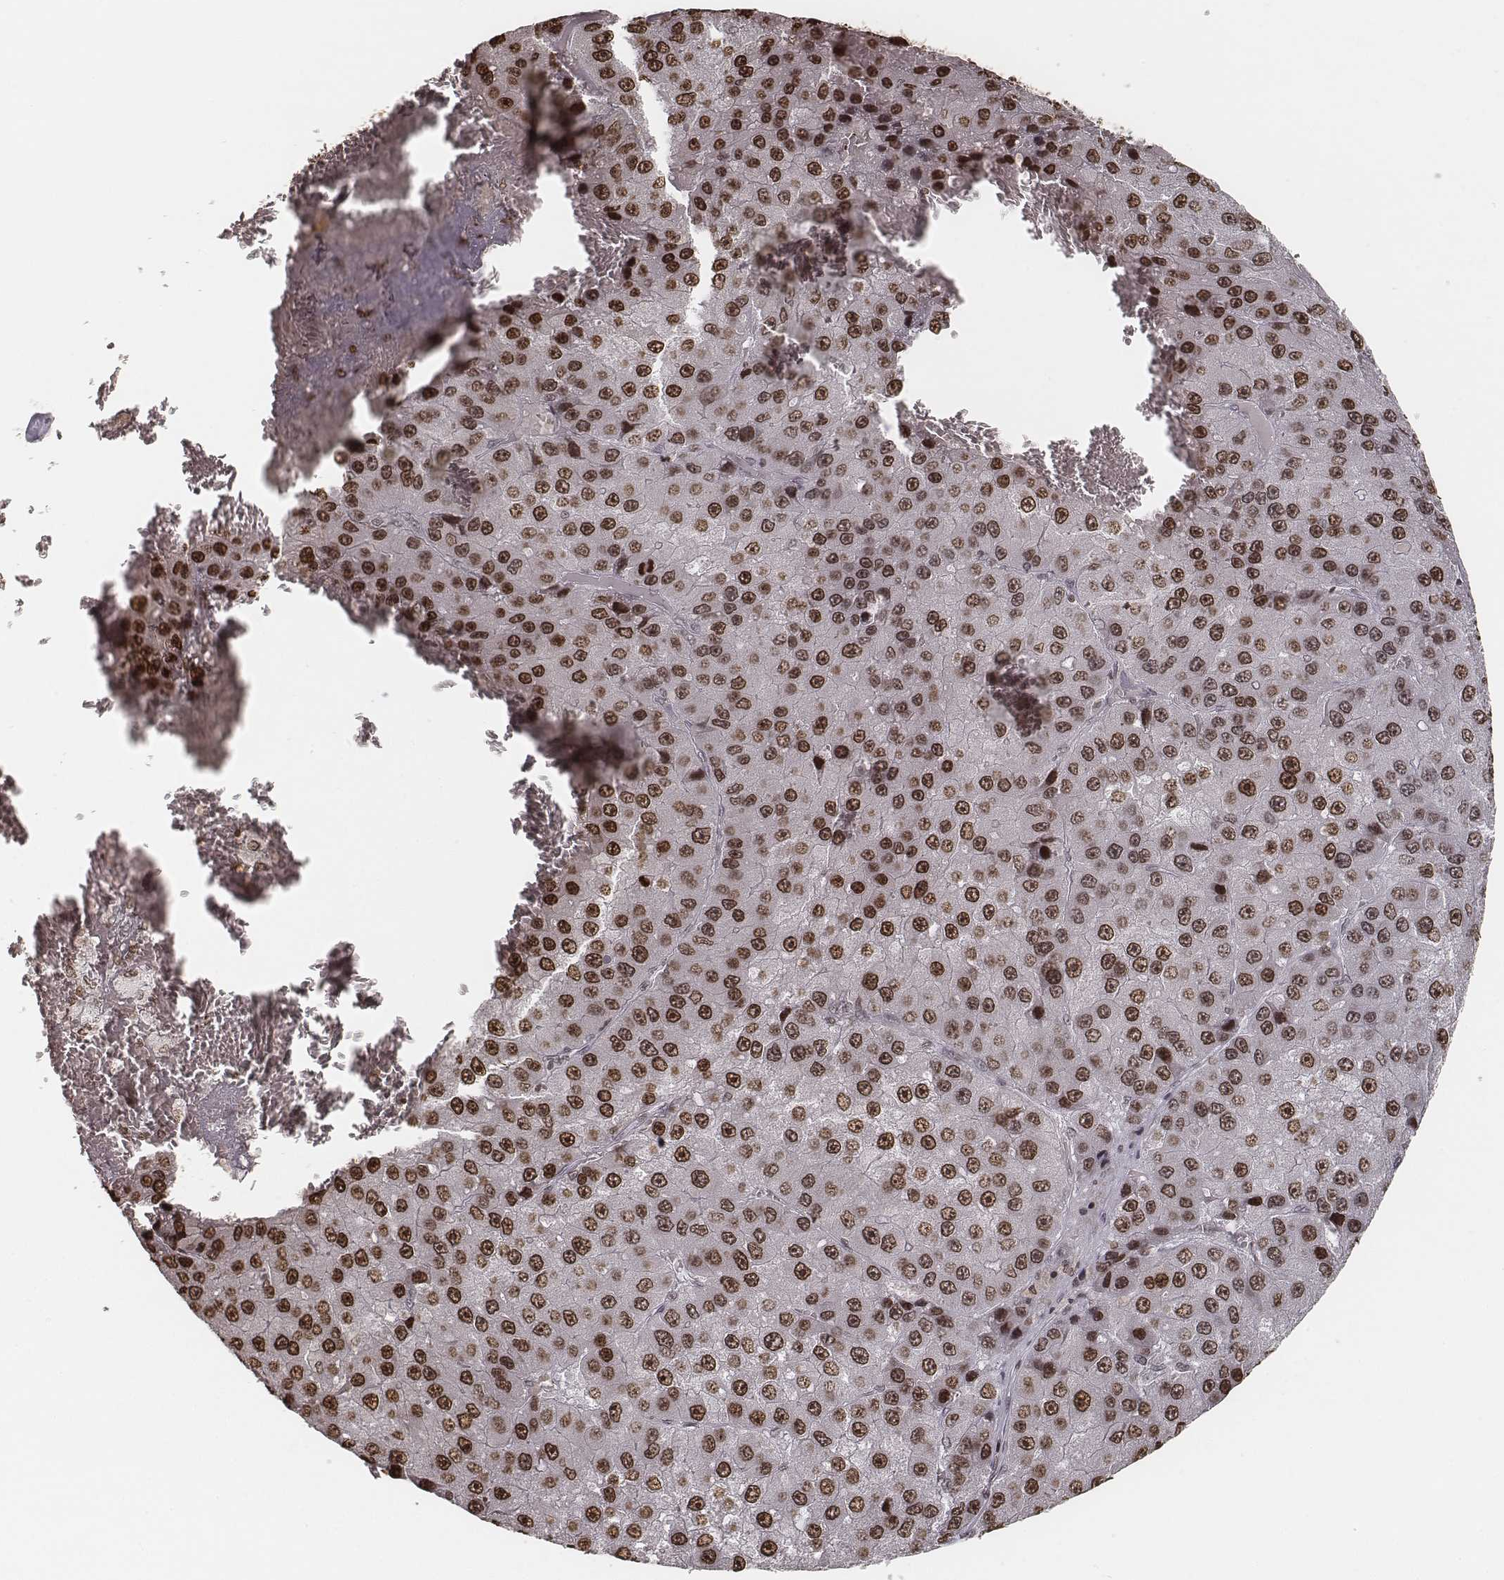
{"staining": {"intensity": "strong", "quantity": ">75%", "location": "nuclear"}, "tissue": "liver cancer", "cell_type": "Tumor cells", "image_type": "cancer", "snomed": [{"axis": "morphology", "description": "Carcinoma, Hepatocellular, NOS"}, {"axis": "topography", "description": "Liver"}], "caption": "Protein analysis of liver cancer tissue exhibits strong nuclear staining in approximately >75% of tumor cells.", "gene": "HMGA2", "patient": {"sex": "female", "age": 73}}